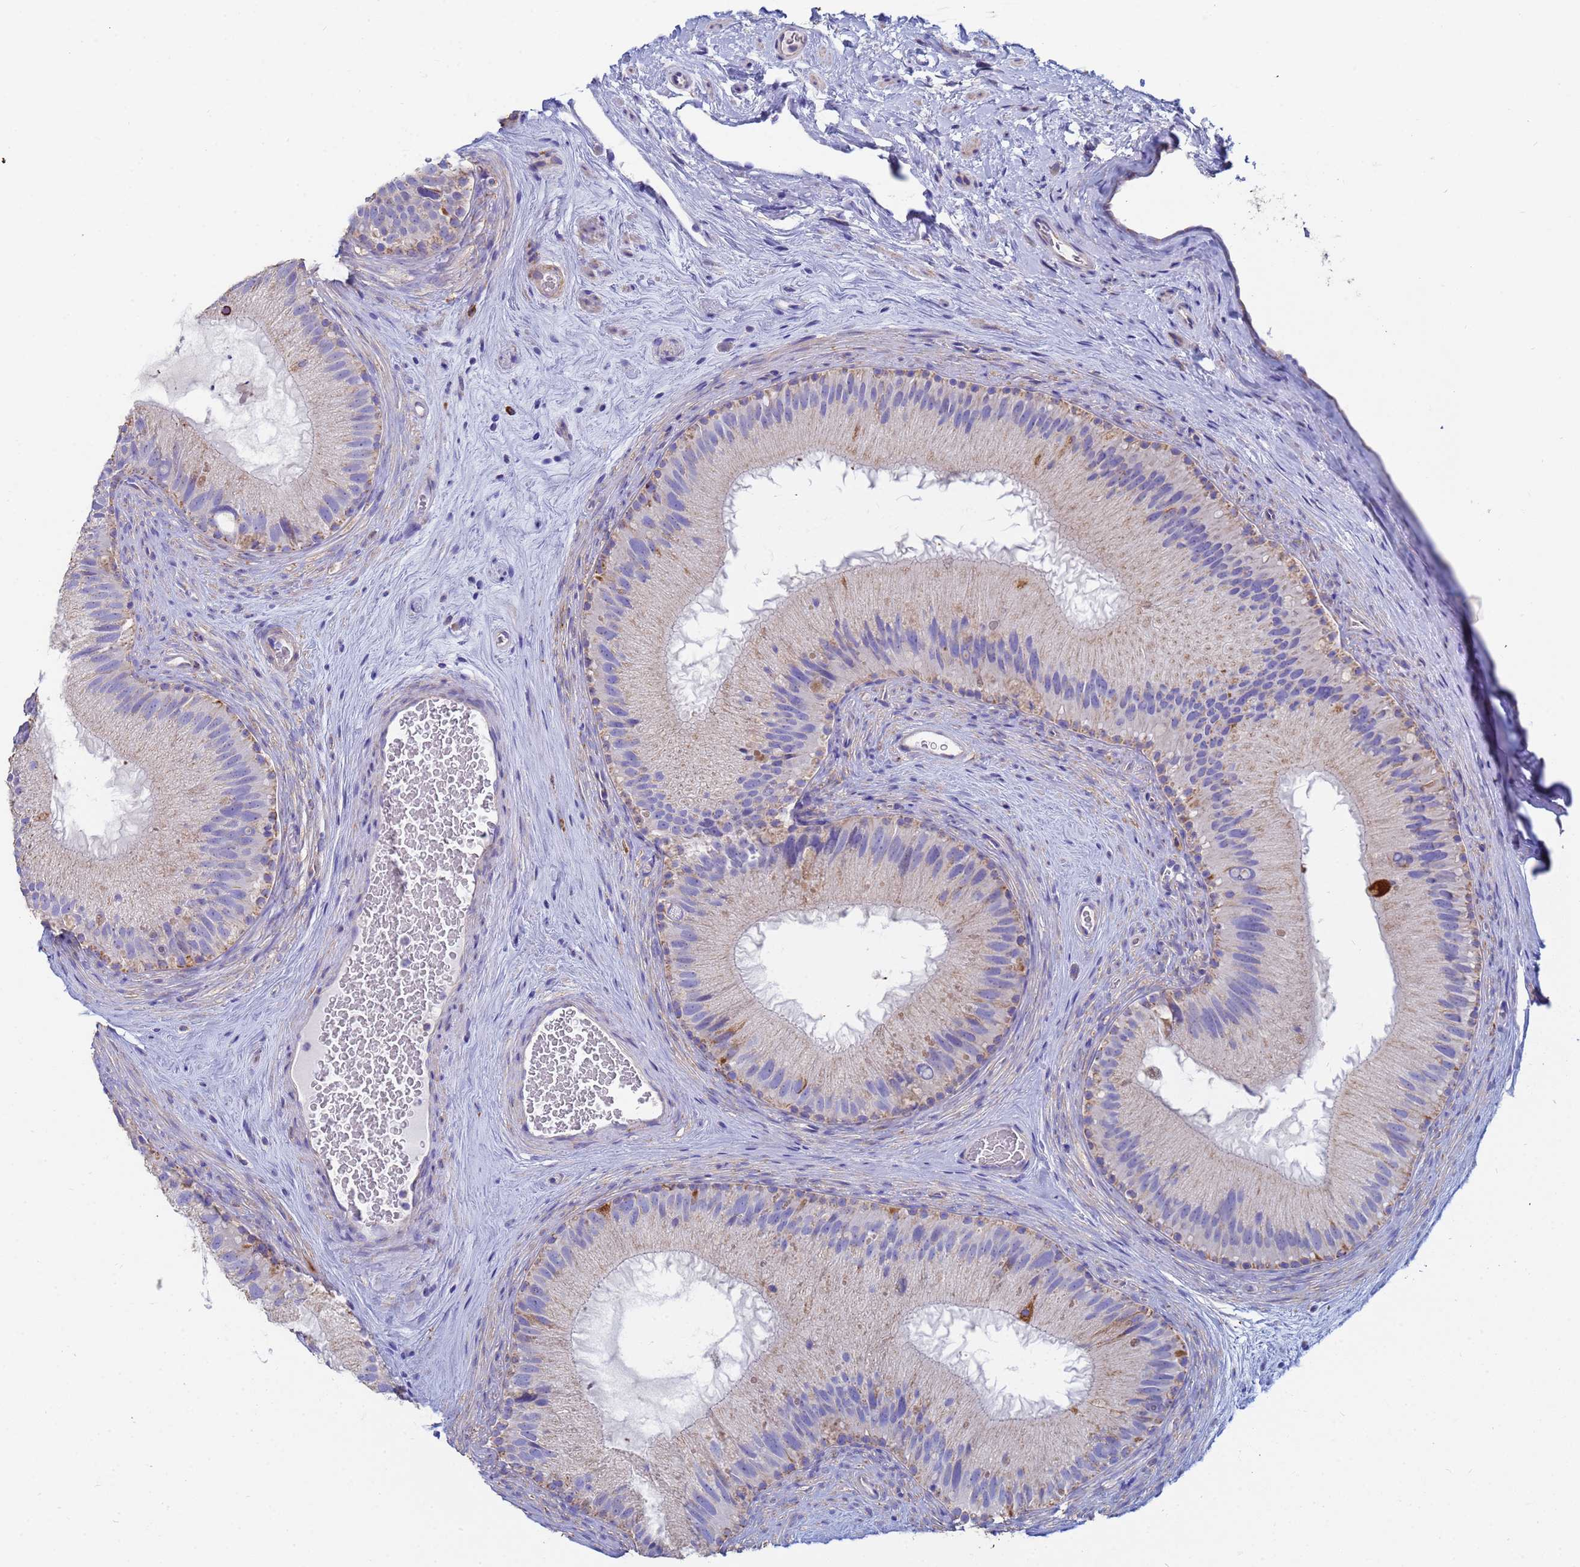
{"staining": {"intensity": "moderate", "quantity": "<25%", "location": "cytoplasmic/membranous"}, "tissue": "epididymis", "cell_type": "Glandular cells", "image_type": "normal", "snomed": [{"axis": "morphology", "description": "Normal tissue, NOS"}, {"axis": "topography", "description": "Epididymis"}], "caption": "Brown immunohistochemical staining in benign epididymis shows moderate cytoplasmic/membranous expression in approximately <25% of glandular cells.", "gene": "UQCRHL", "patient": {"sex": "male", "age": 50}}